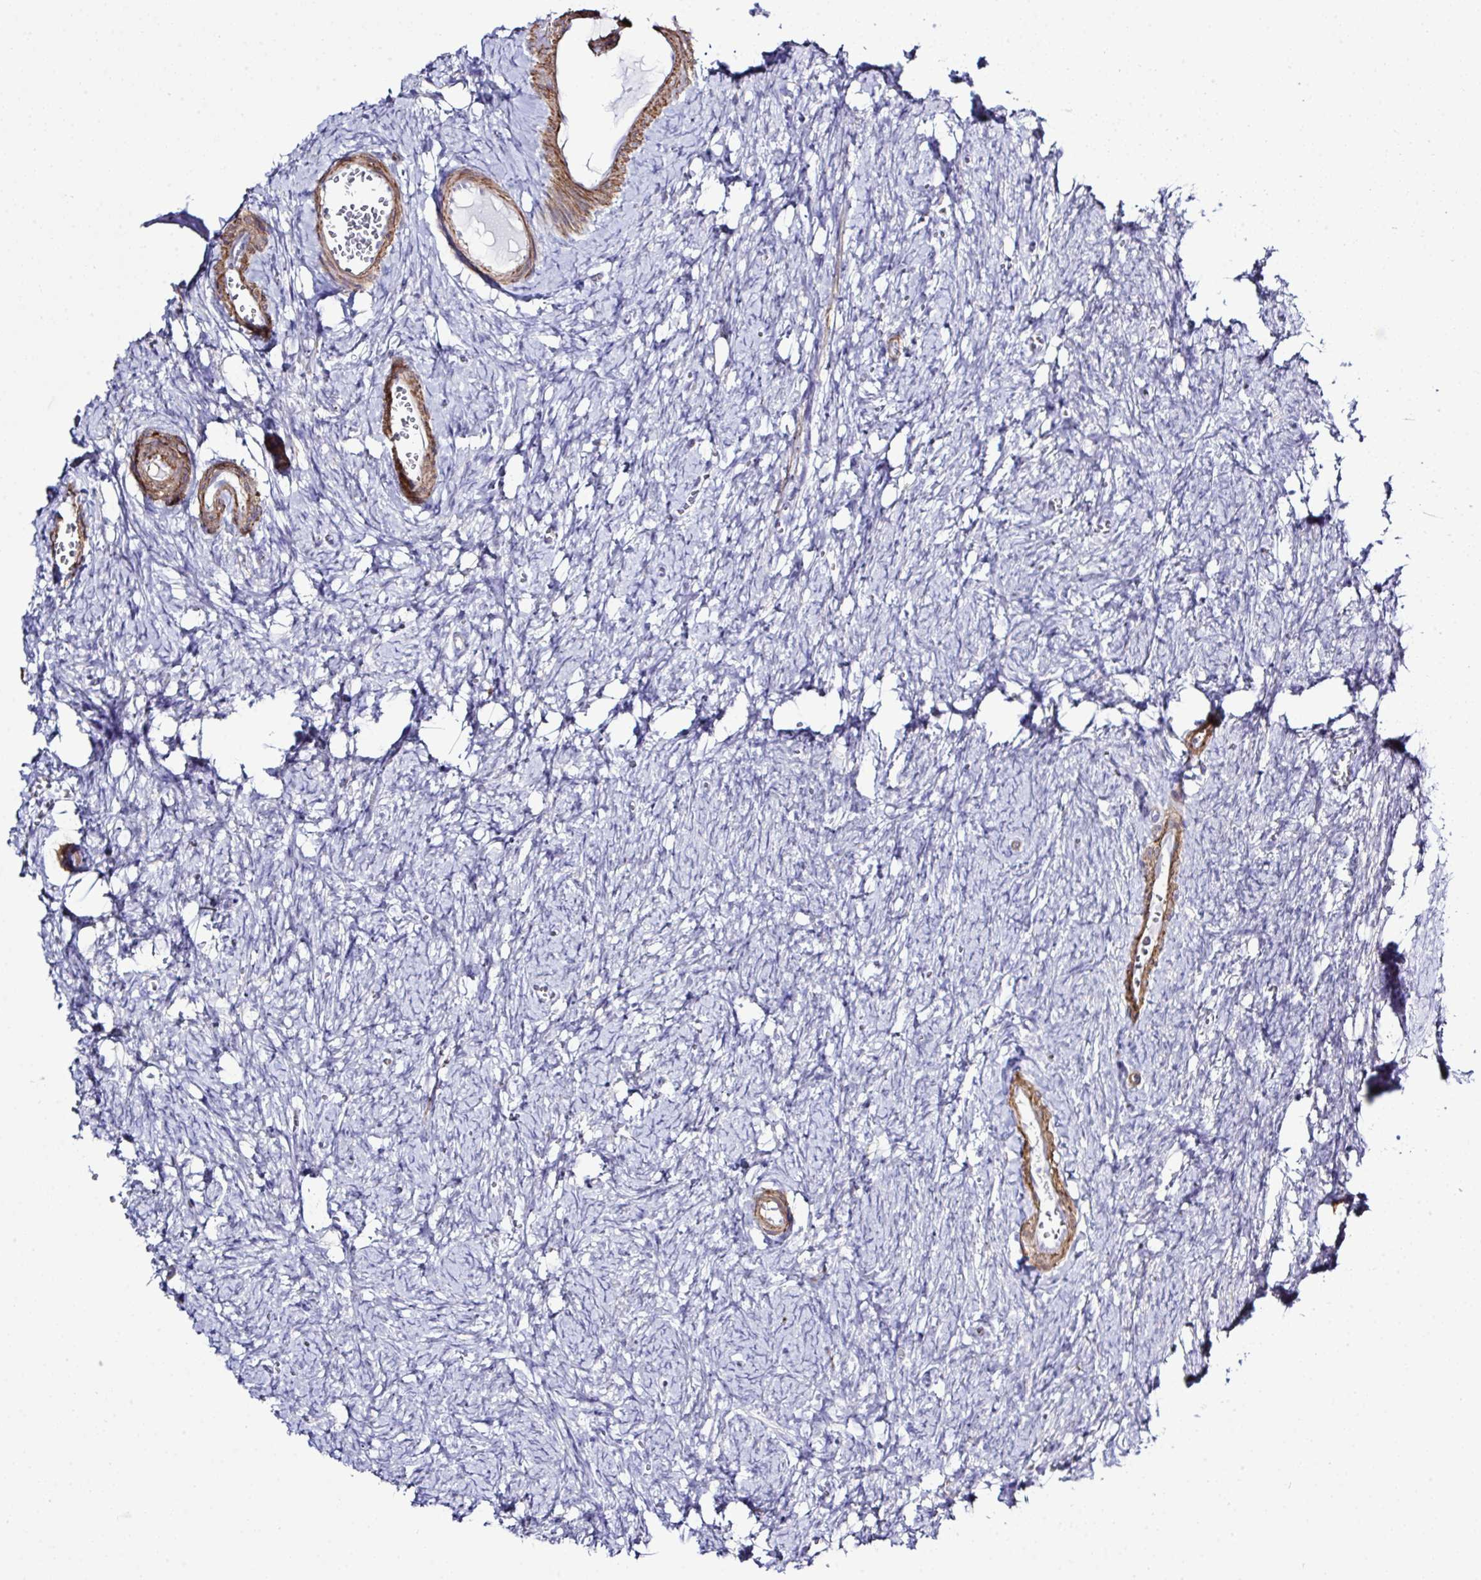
{"staining": {"intensity": "negative", "quantity": "none", "location": "none"}, "tissue": "ovary", "cell_type": "Follicle cells", "image_type": "normal", "snomed": [{"axis": "morphology", "description": "Normal tissue, NOS"}, {"axis": "topography", "description": "Ovary"}], "caption": "Protein analysis of normal ovary demonstrates no significant staining in follicle cells. (DAB immunohistochemistry, high magnification).", "gene": "MED11", "patient": {"sex": "female", "age": 41}}